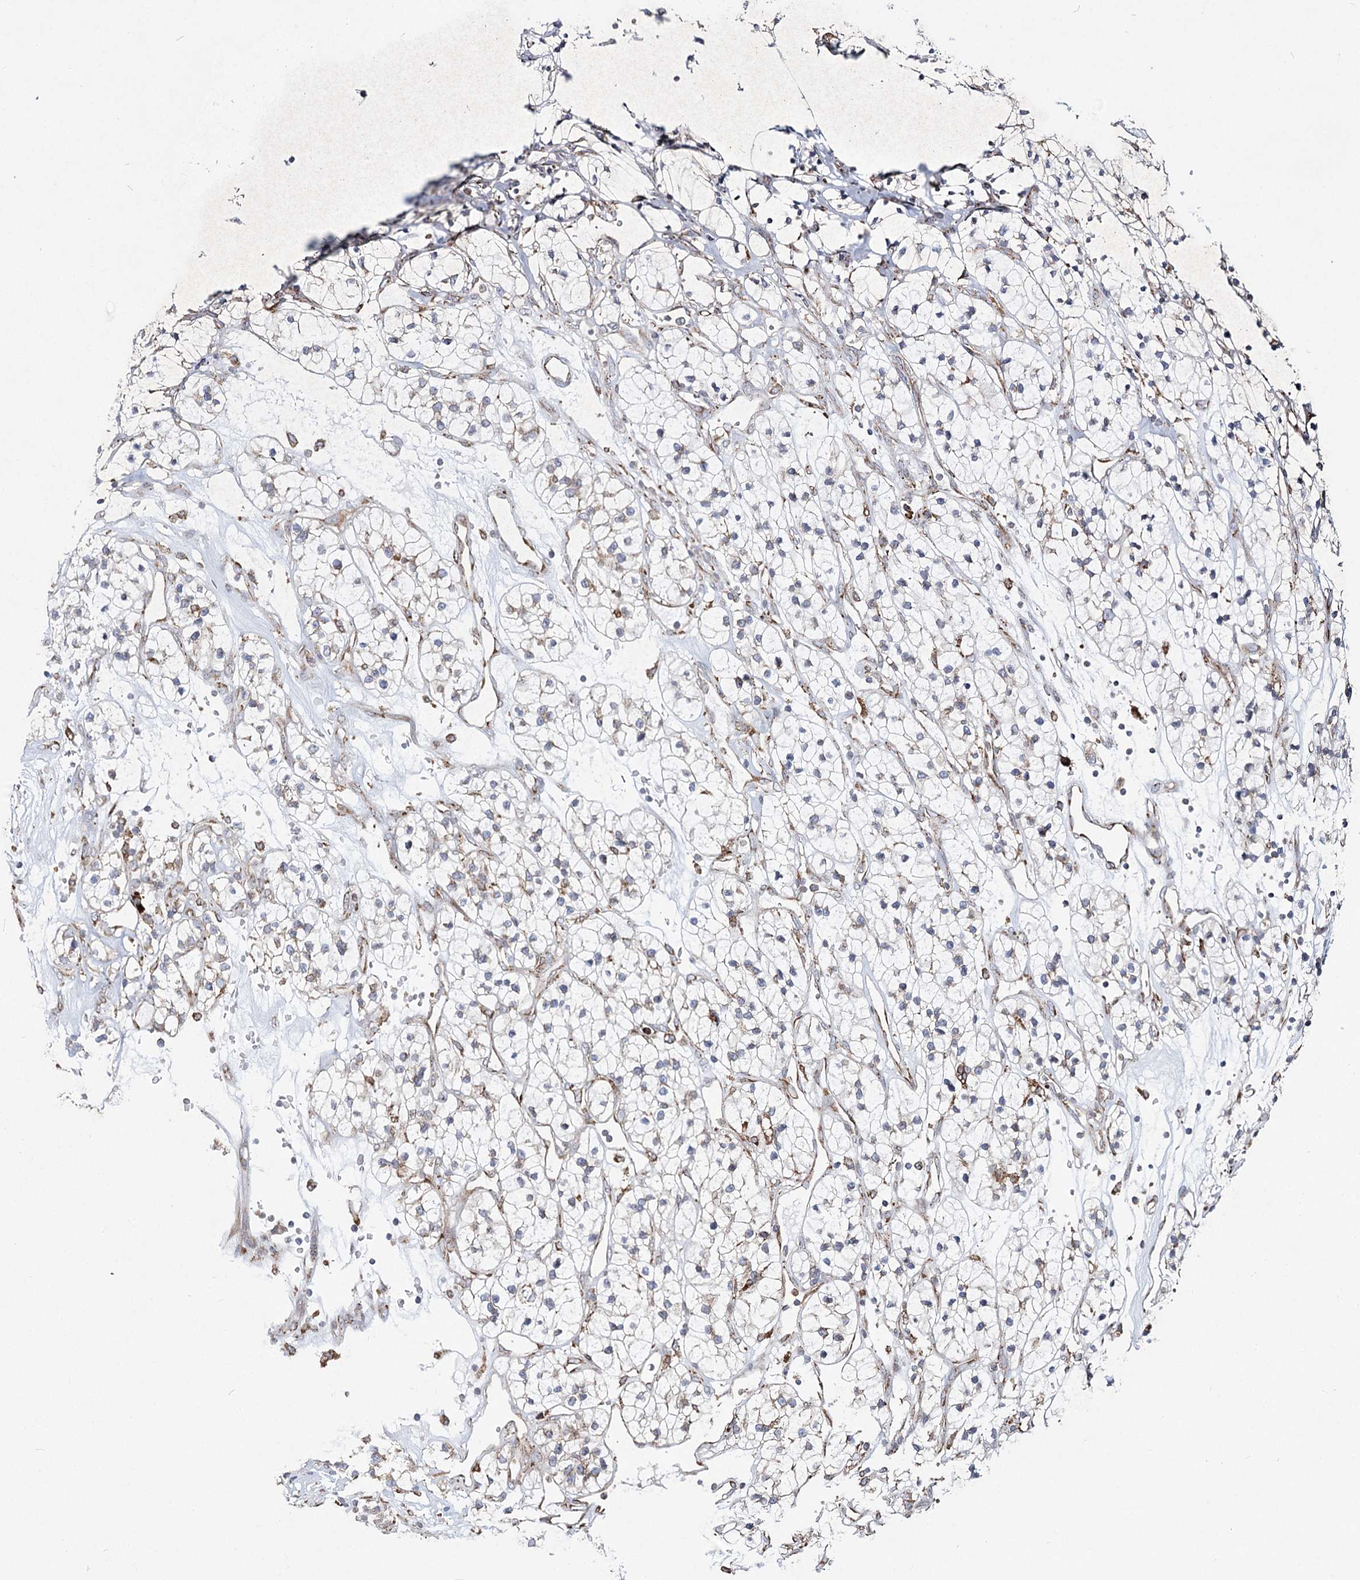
{"staining": {"intensity": "weak", "quantity": "<25%", "location": "cytoplasmic/membranous"}, "tissue": "renal cancer", "cell_type": "Tumor cells", "image_type": "cancer", "snomed": [{"axis": "morphology", "description": "Adenocarcinoma, NOS"}, {"axis": "topography", "description": "Kidney"}], "caption": "Tumor cells show no significant staining in adenocarcinoma (renal).", "gene": "NHLRC2", "patient": {"sex": "female", "age": 57}}